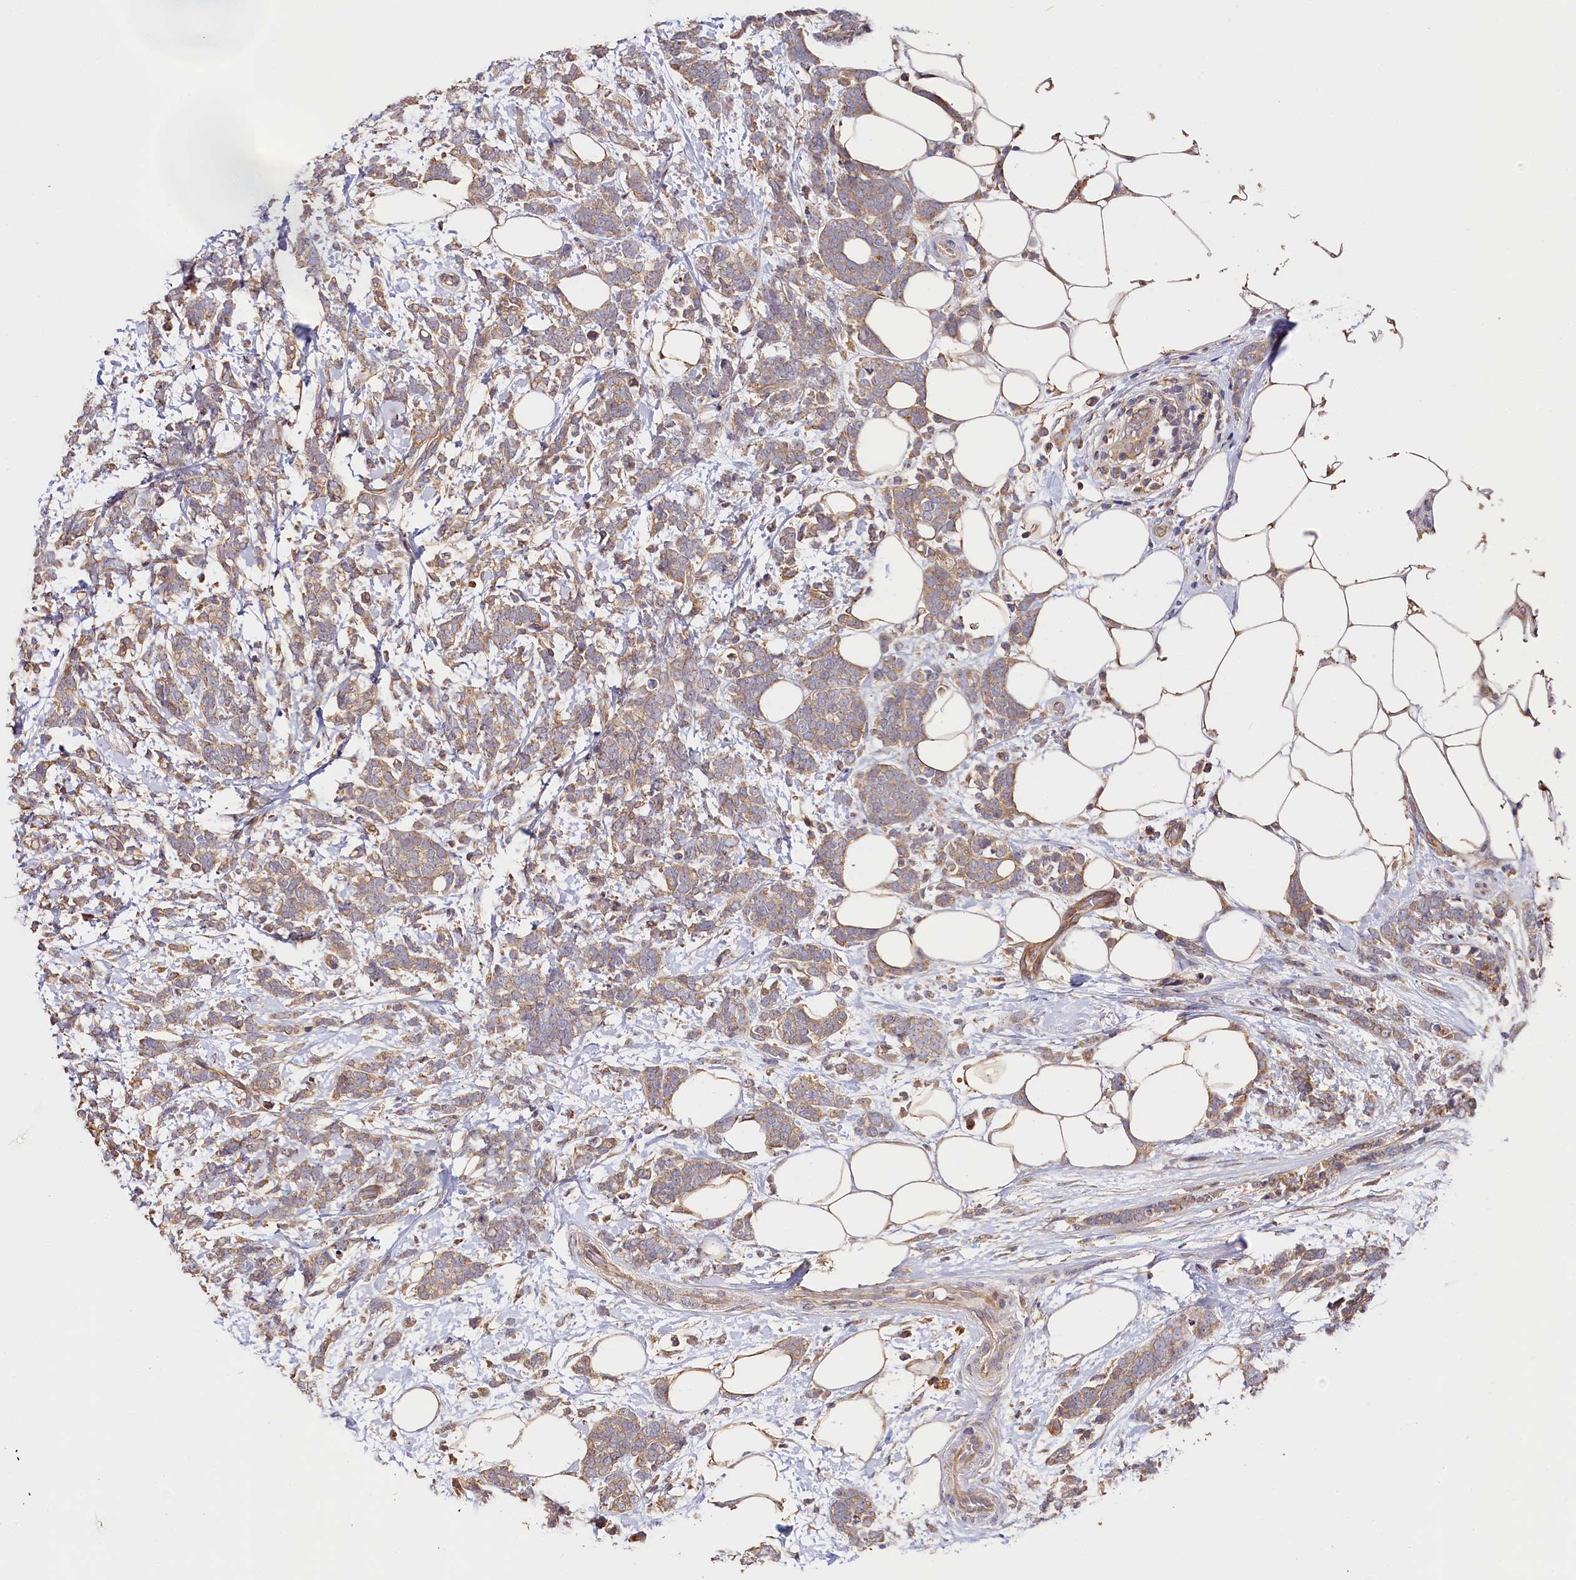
{"staining": {"intensity": "weak", "quantity": ">75%", "location": "cytoplasmic/membranous"}, "tissue": "breast cancer", "cell_type": "Tumor cells", "image_type": "cancer", "snomed": [{"axis": "morphology", "description": "Lobular carcinoma"}, {"axis": "topography", "description": "Breast"}], "caption": "Tumor cells exhibit weak cytoplasmic/membranous positivity in approximately >75% of cells in lobular carcinoma (breast). (Brightfield microscopy of DAB IHC at high magnification).", "gene": "KATNB1", "patient": {"sex": "female", "age": 58}}